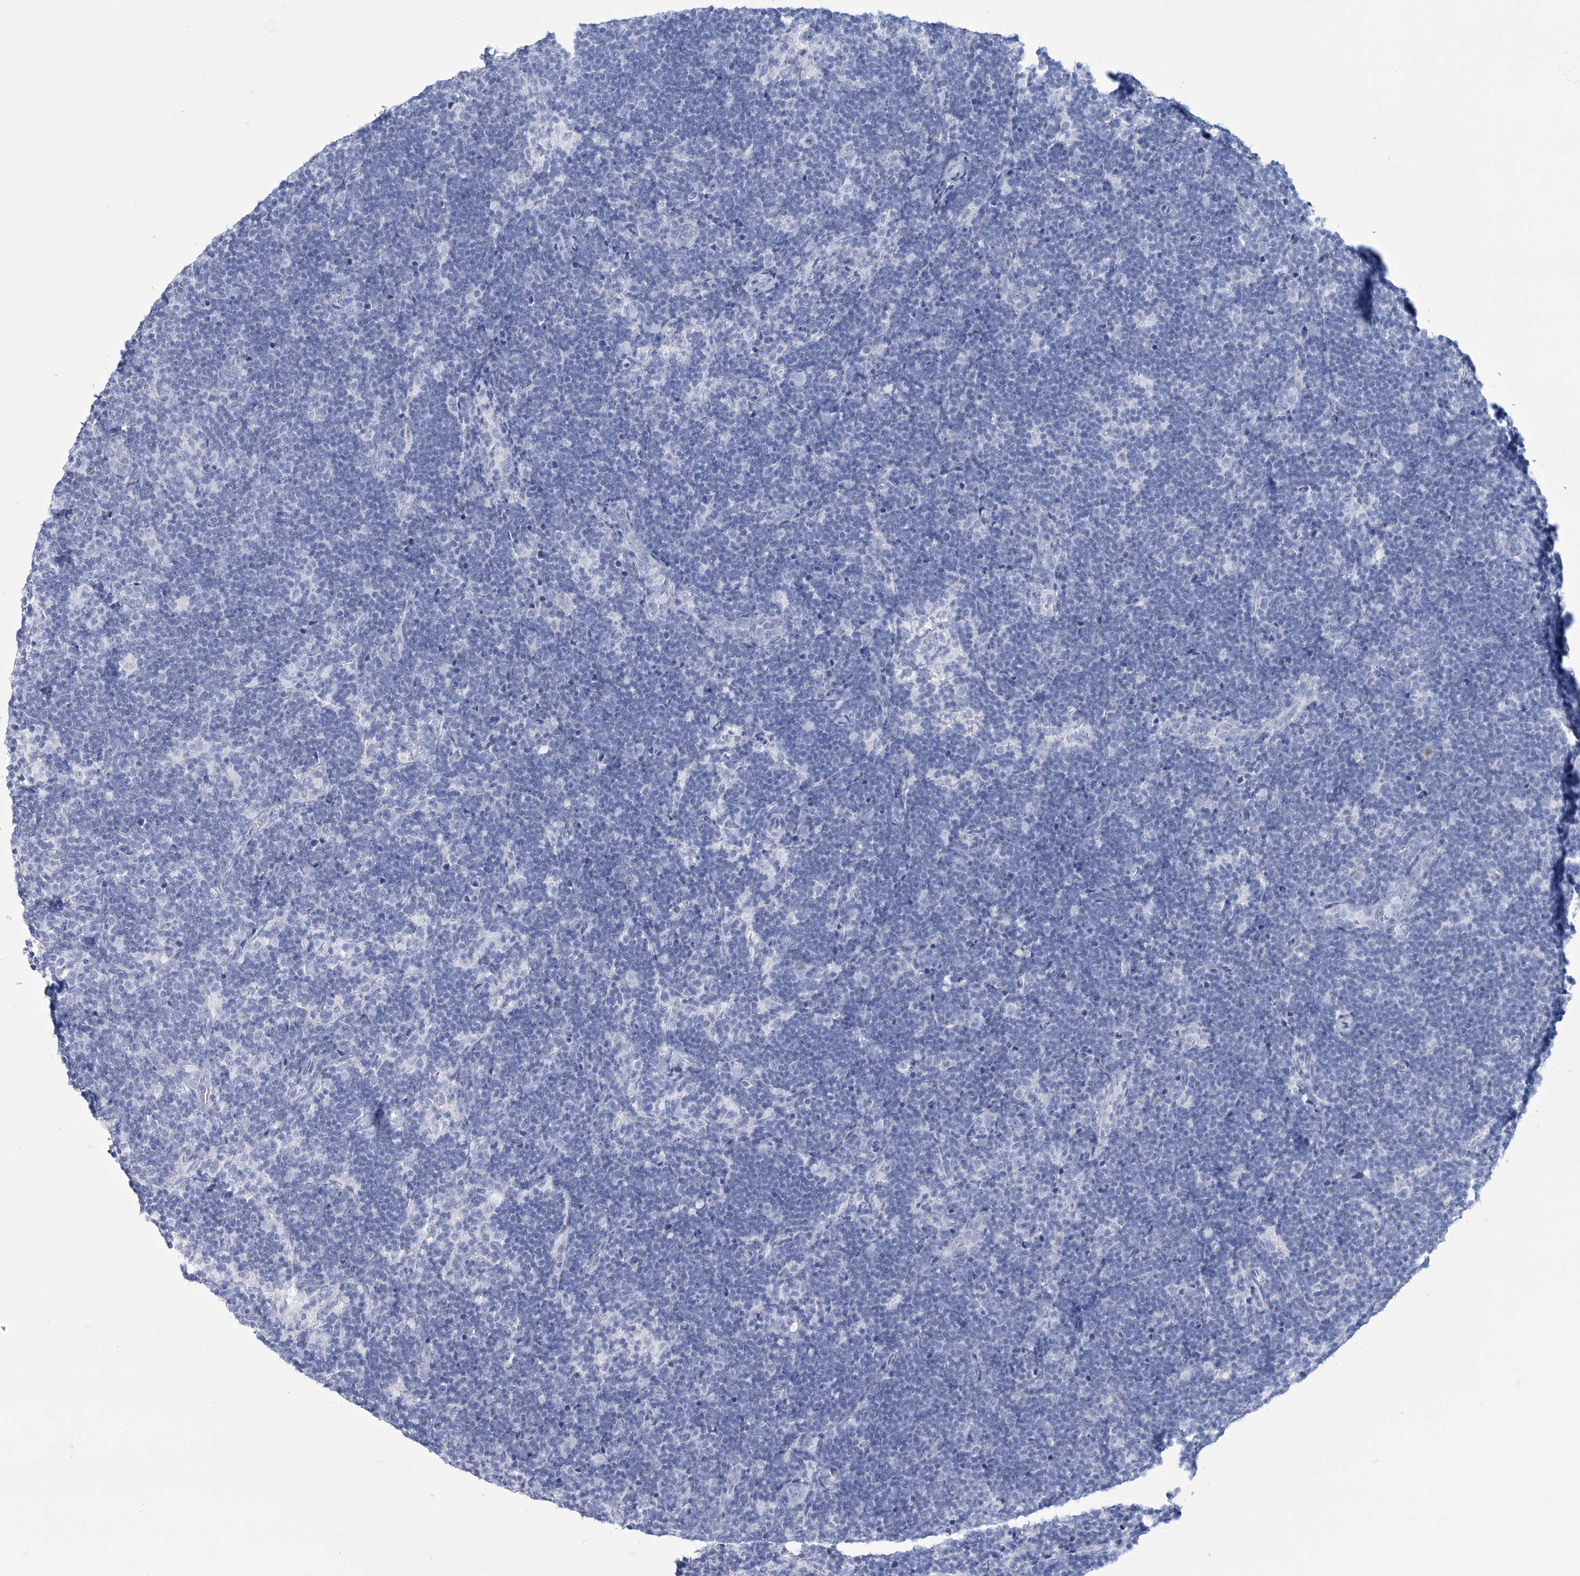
{"staining": {"intensity": "negative", "quantity": "none", "location": "none"}, "tissue": "lymph node", "cell_type": "Germinal center cells", "image_type": "normal", "snomed": [{"axis": "morphology", "description": "Normal tissue, NOS"}, {"axis": "topography", "description": "Lymph node"}], "caption": "High power microscopy micrograph of an immunohistochemistry (IHC) photomicrograph of unremarkable lymph node, revealing no significant positivity in germinal center cells. Nuclei are stained in blue.", "gene": "DPCD", "patient": {"sex": "female", "age": 22}}